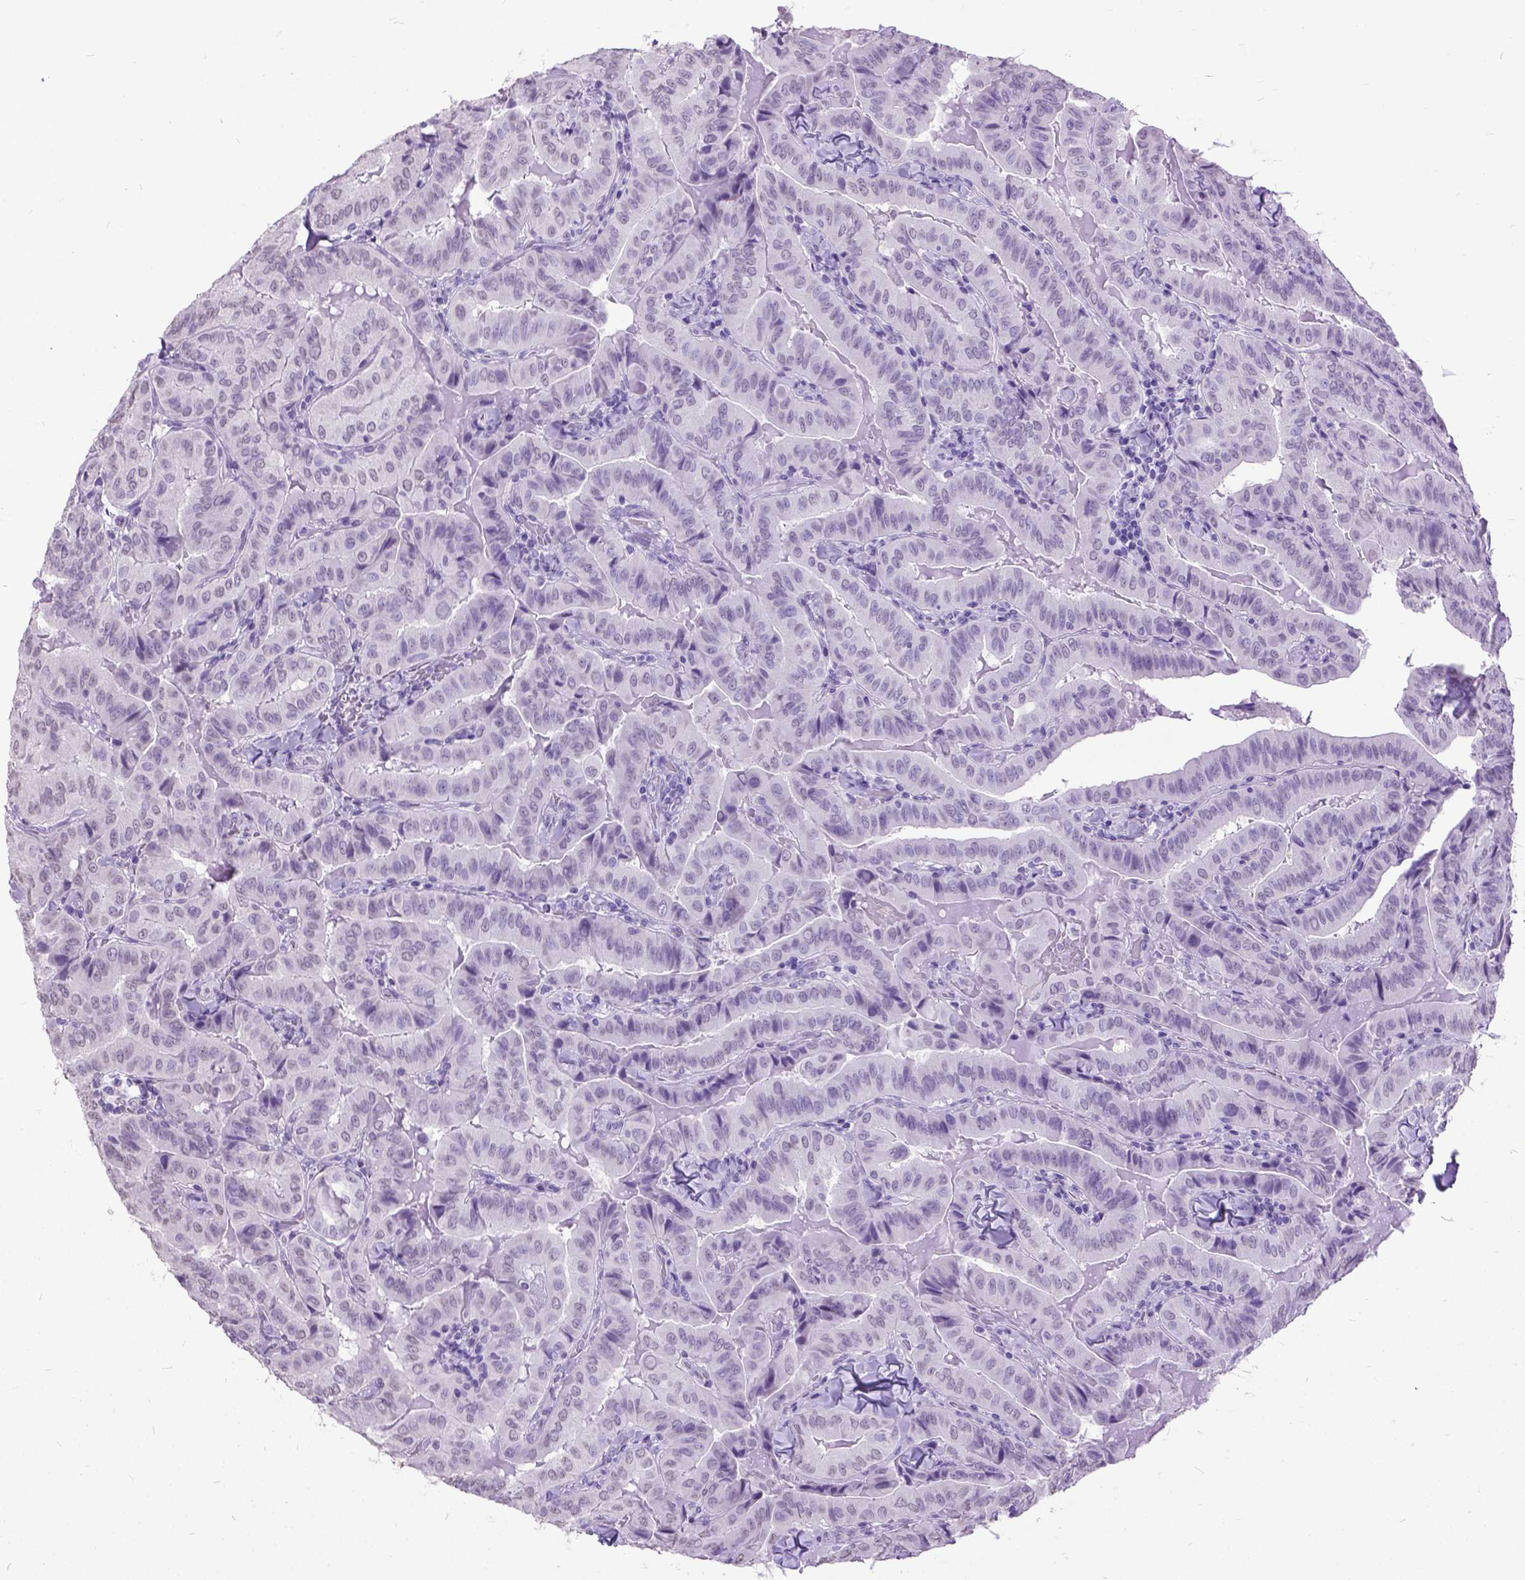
{"staining": {"intensity": "negative", "quantity": "none", "location": "none"}, "tissue": "thyroid cancer", "cell_type": "Tumor cells", "image_type": "cancer", "snomed": [{"axis": "morphology", "description": "Papillary adenocarcinoma, NOS"}, {"axis": "topography", "description": "Thyroid gland"}], "caption": "This is an immunohistochemistry image of human thyroid cancer (papillary adenocarcinoma). There is no staining in tumor cells.", "gene": "MARCHF10", "patient": {"sex": "female", "age": 68}}